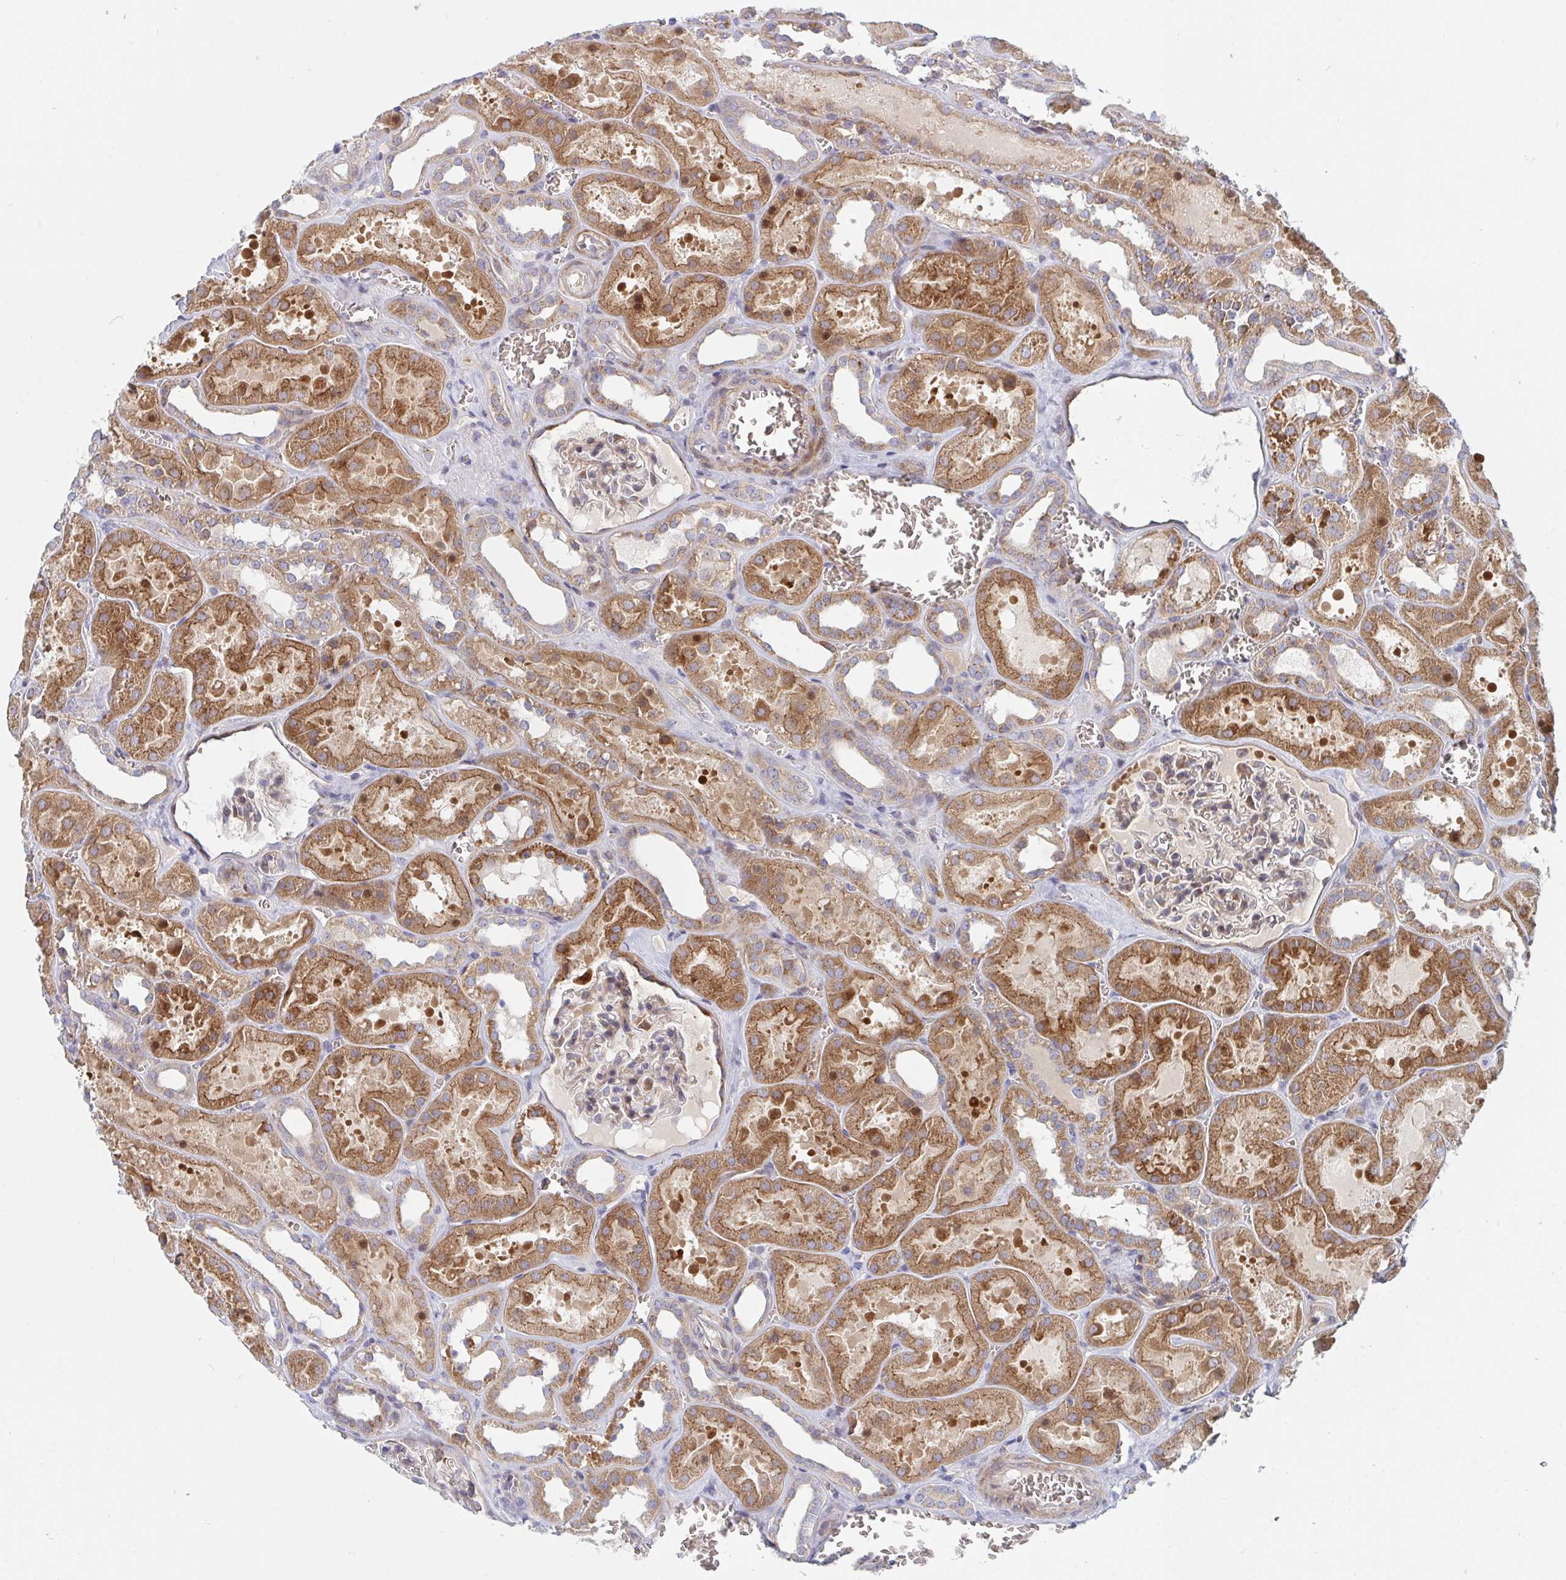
{"staining": {"intensity": "moderate", "quantity": "<25%", "location": "cytoplasmic/membranous"}, "tissue": "kidney", "cell_type": "Cells in glomeruli", "image_type": "normal", "snomed": [{"axis": "morphology", "description": "Normal tissue, NOS"}, {"axis": "topography", "description": "Kidney"}], "caption": "Protein staining of benign kidney shows moderate cytoplasmic/membranous positivity in approximately <25% of cells in glomeruli.", "gene": "TNFSF4", "patient": {"sex": "female", "age": 41}}